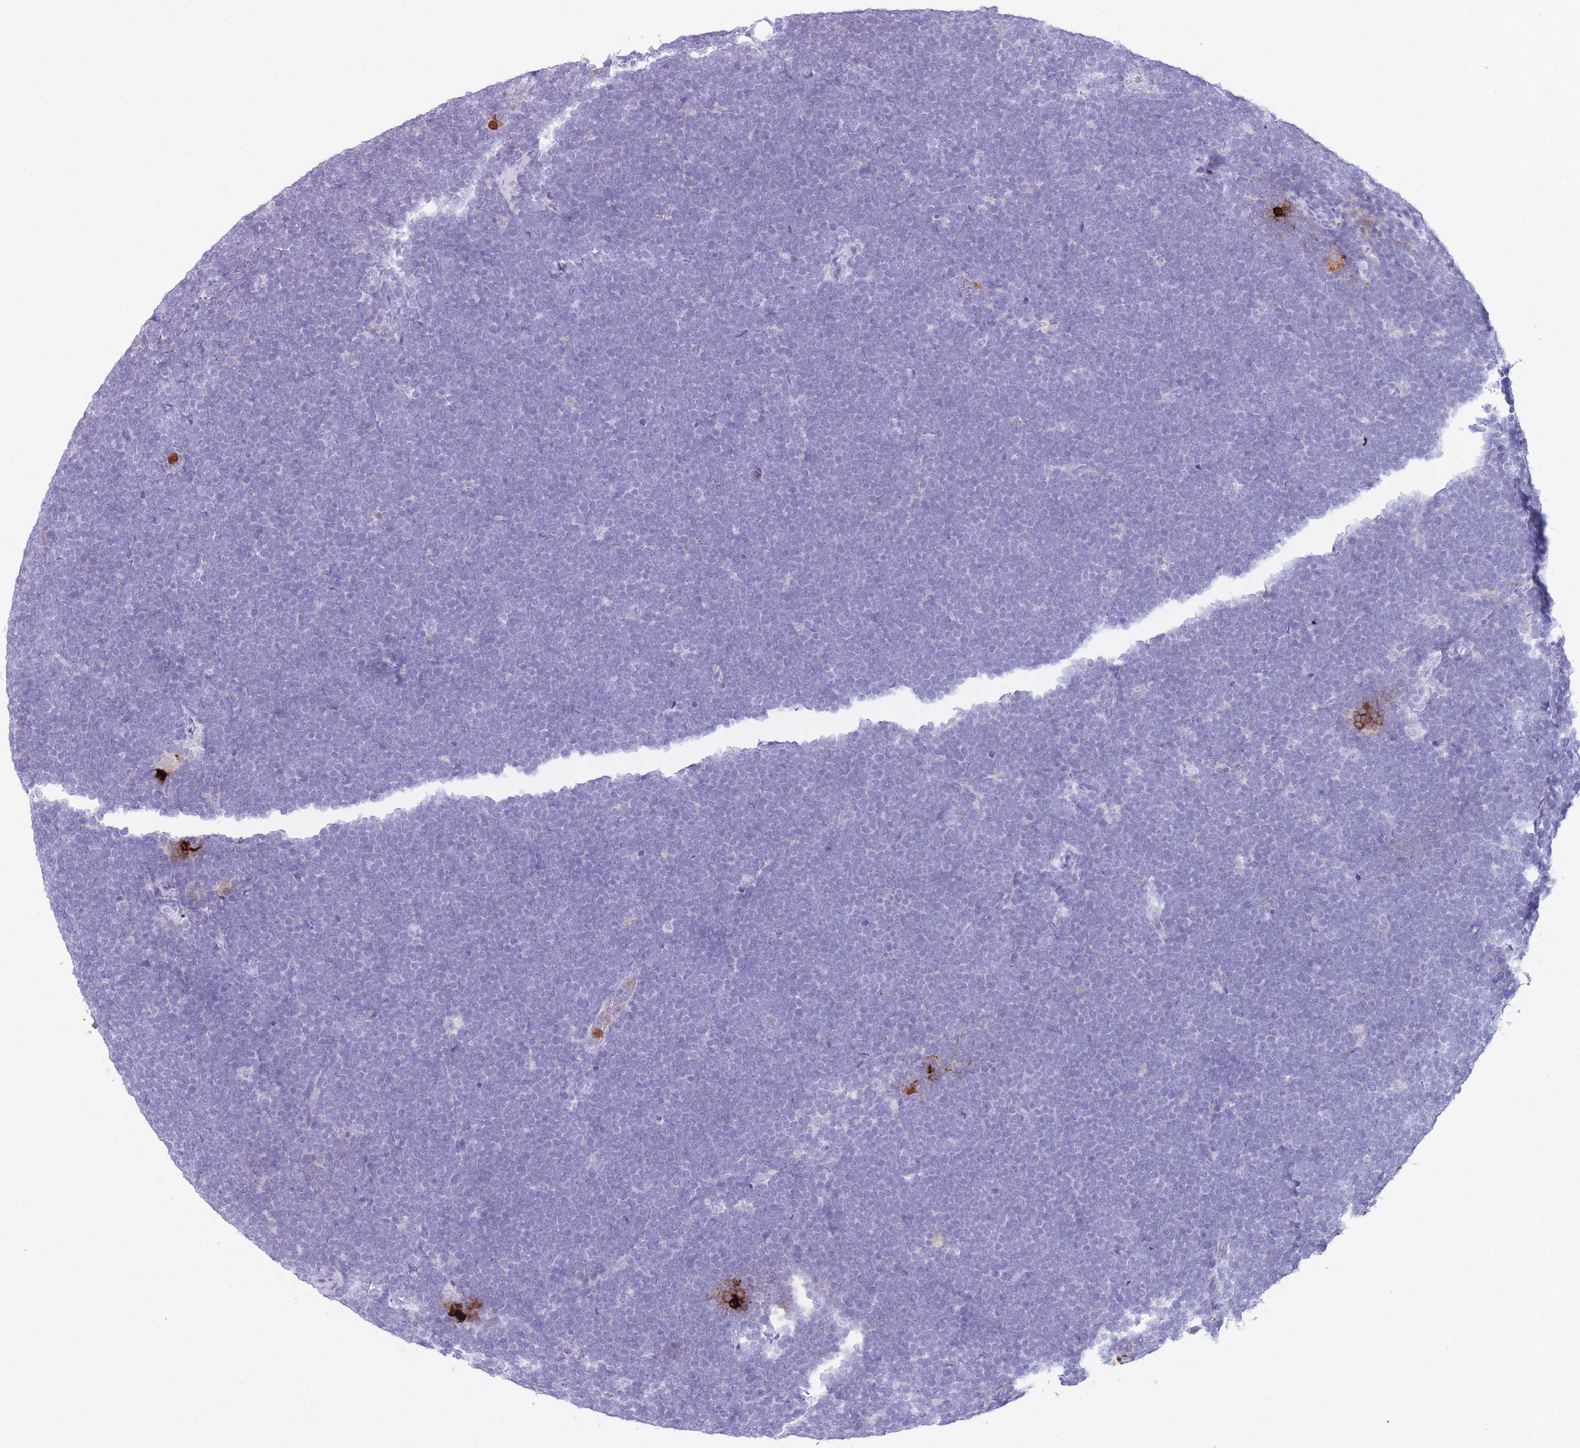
{"staining": {"intensity": "negative", "quantity": "none", "location": "none"}, "tissue": "lymphoma", "cell_type": "Tumor cells", "image_type": "cancer", "snomed": [{"axis": "morphology", "description": "Malignant lymphoma, non-Hodgkin's type, High grade"}, {"axis": "topography", "description": "Lymph node"}], "caption": "An immunohistochemistry (IHC) histopathology image of high-grade malignant lymphoma, non-Hodgkin's type is shown. There is no staining in tumor cells of high-grade malignant lymphoma, non-Hodgkin's type.", "gene": "TPSAB1", "patient": {"sex": "male", "age": 13}}